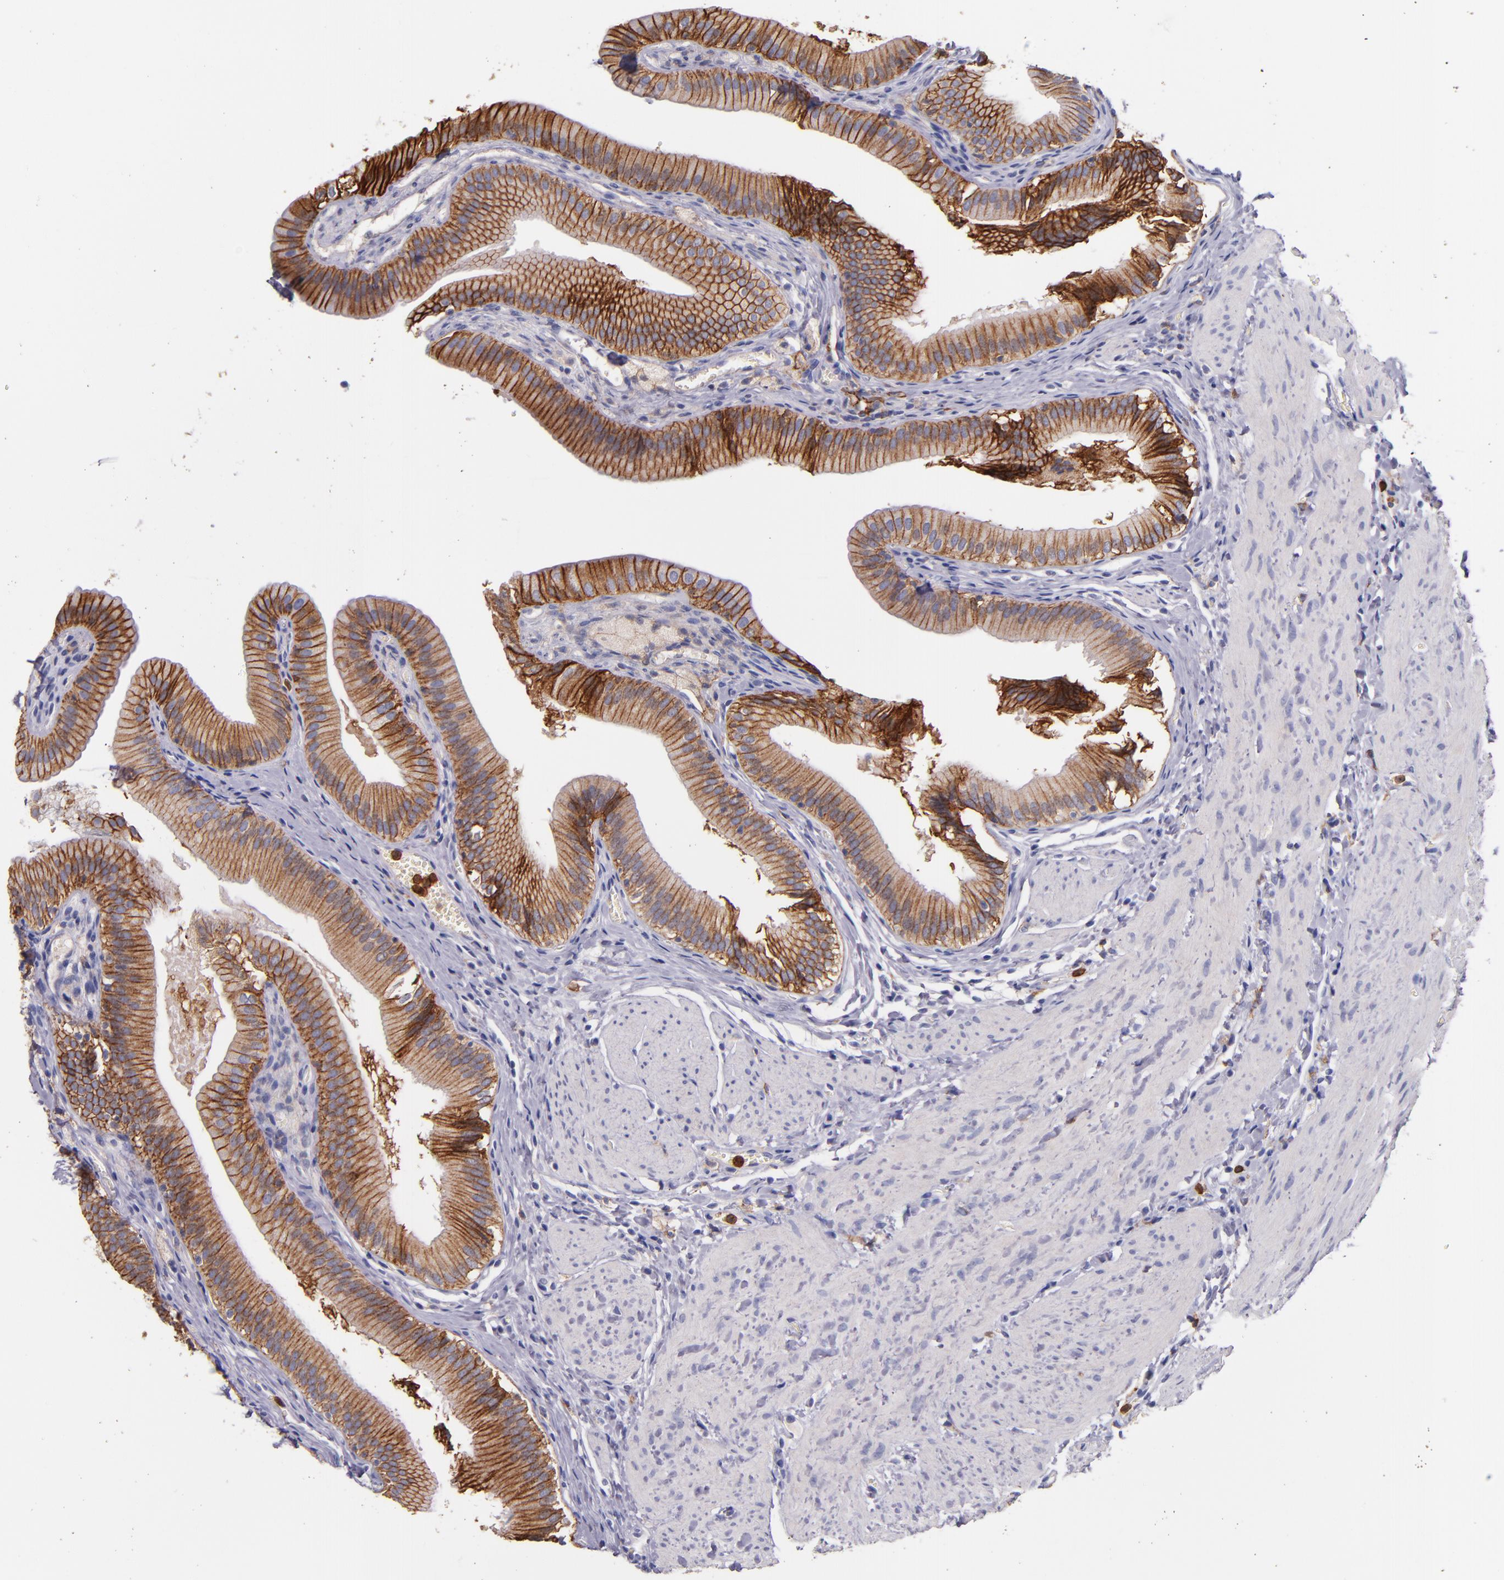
{"staining": {"intensity": "strong", "quantity": ">75%", "location": "cytoplasmic/membranous"}, "tissue": "gallbladder", "cell_type": "Glandular cells", "image_type": "normal", "snomed": [{"axis": "morphology", "description": "Normal tissue, NOS"}, {"axis": "topography", "description": "Gallbladder"}], "caption": "Gallbladder stained for a protein demonstrates strong cytoplasmic/membranous positivity in glandular cells. The protein of interest is stained brown, and the nuclei are stained in blue (DAB IHC with brightfield microscopy, high magnification).", "gene": "C5AR1", "patient": {"sex": "female", "age": 24}}